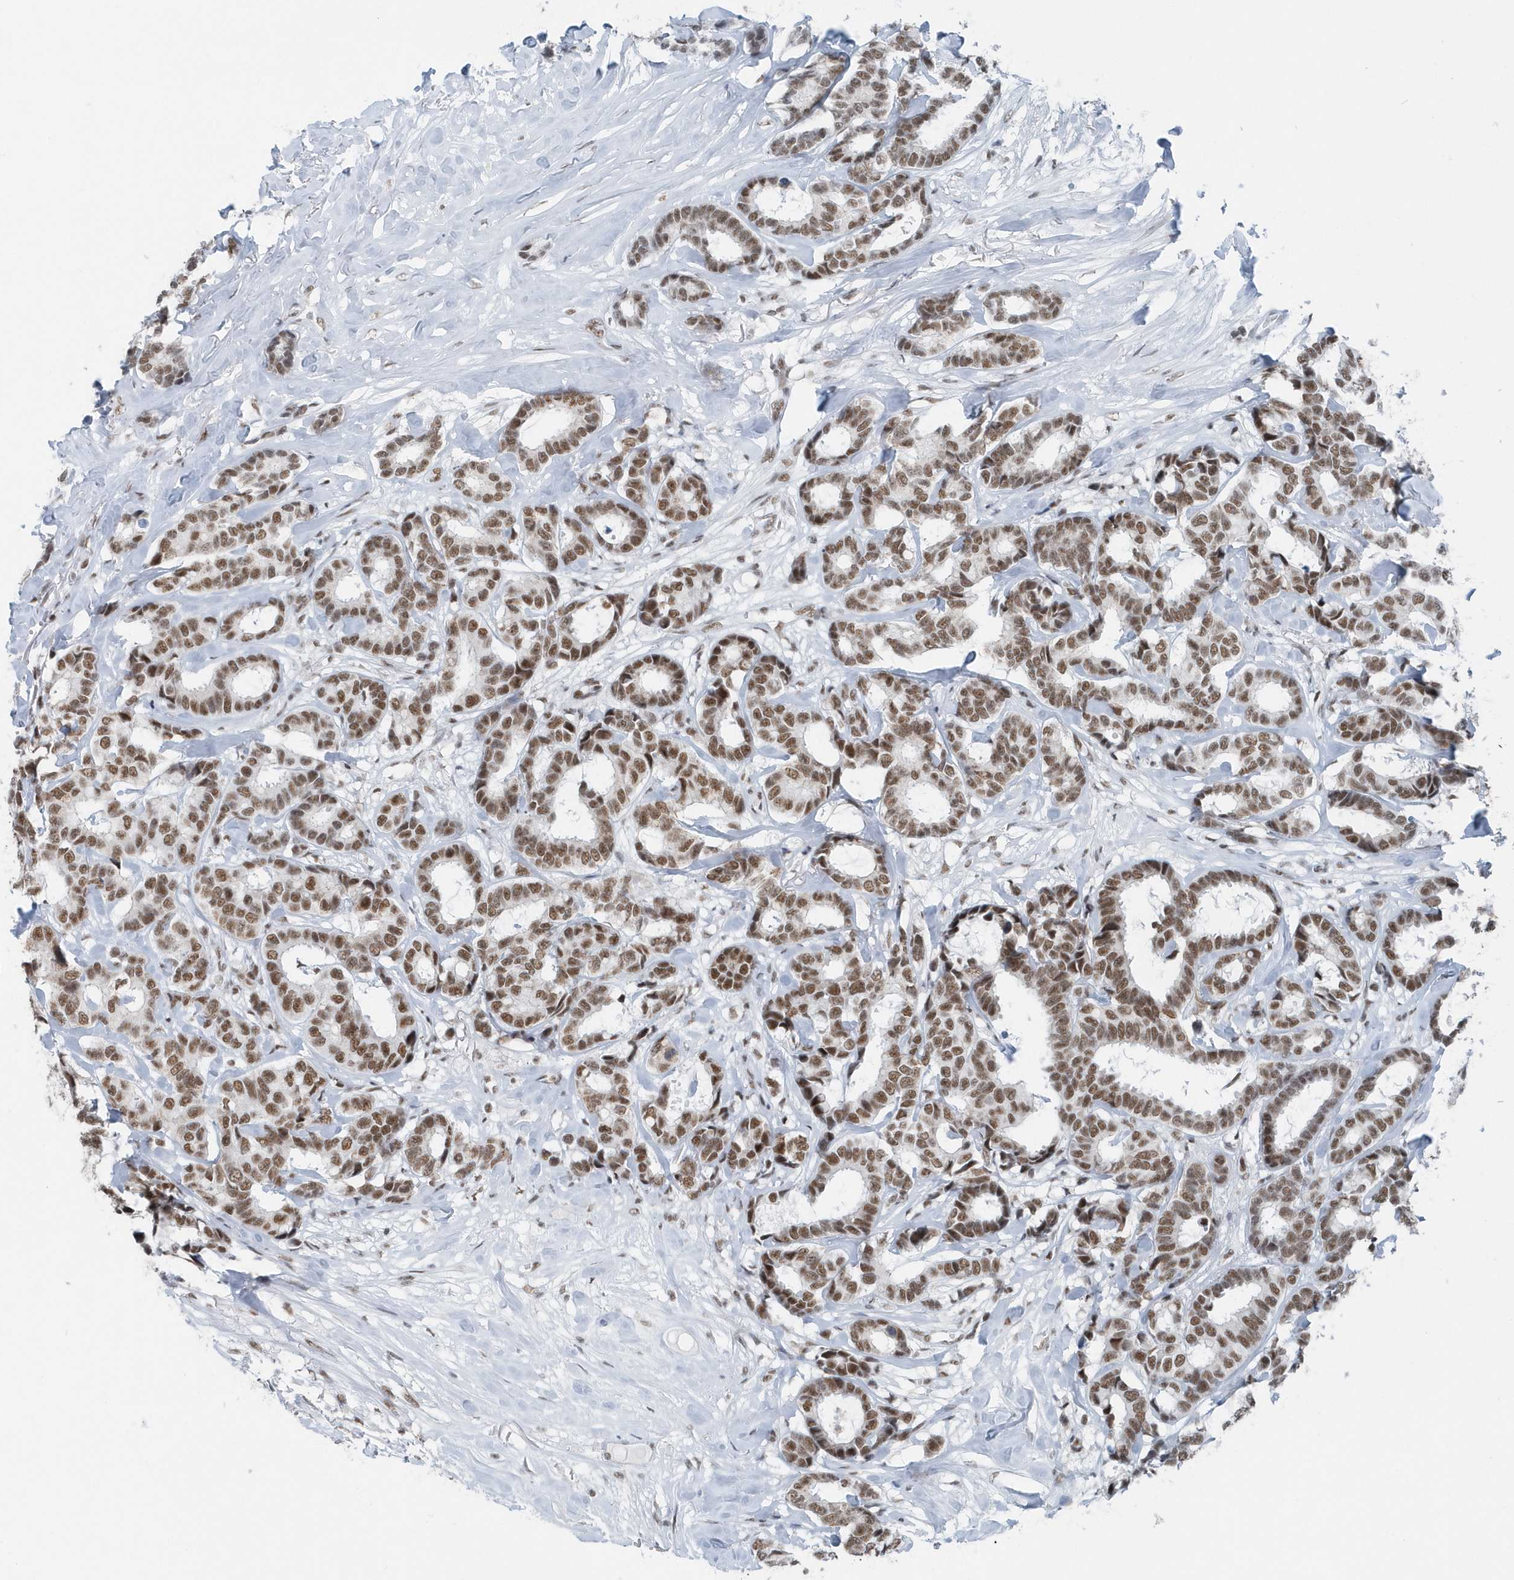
{"staining": {"intensity": "moderate", "quantity": ">75%", "location": "nuclear"}, "tissue": "breast cancer", "cell_type": "Tumor cells", "image_type": "cancer", "snomed": [{"axis": "morphology", "description": "Duct carcinoma"}, {"axis": "topography", "description": "Breast"}], "caption": "A medium amount of moderate nuclear expression is appreciated in approximately >75% of tumor cells in breast cancer (intraductal carcinoma) tissue.", "gene": "FIP1L1", "patient": {"sex": "female", "age": 87}}